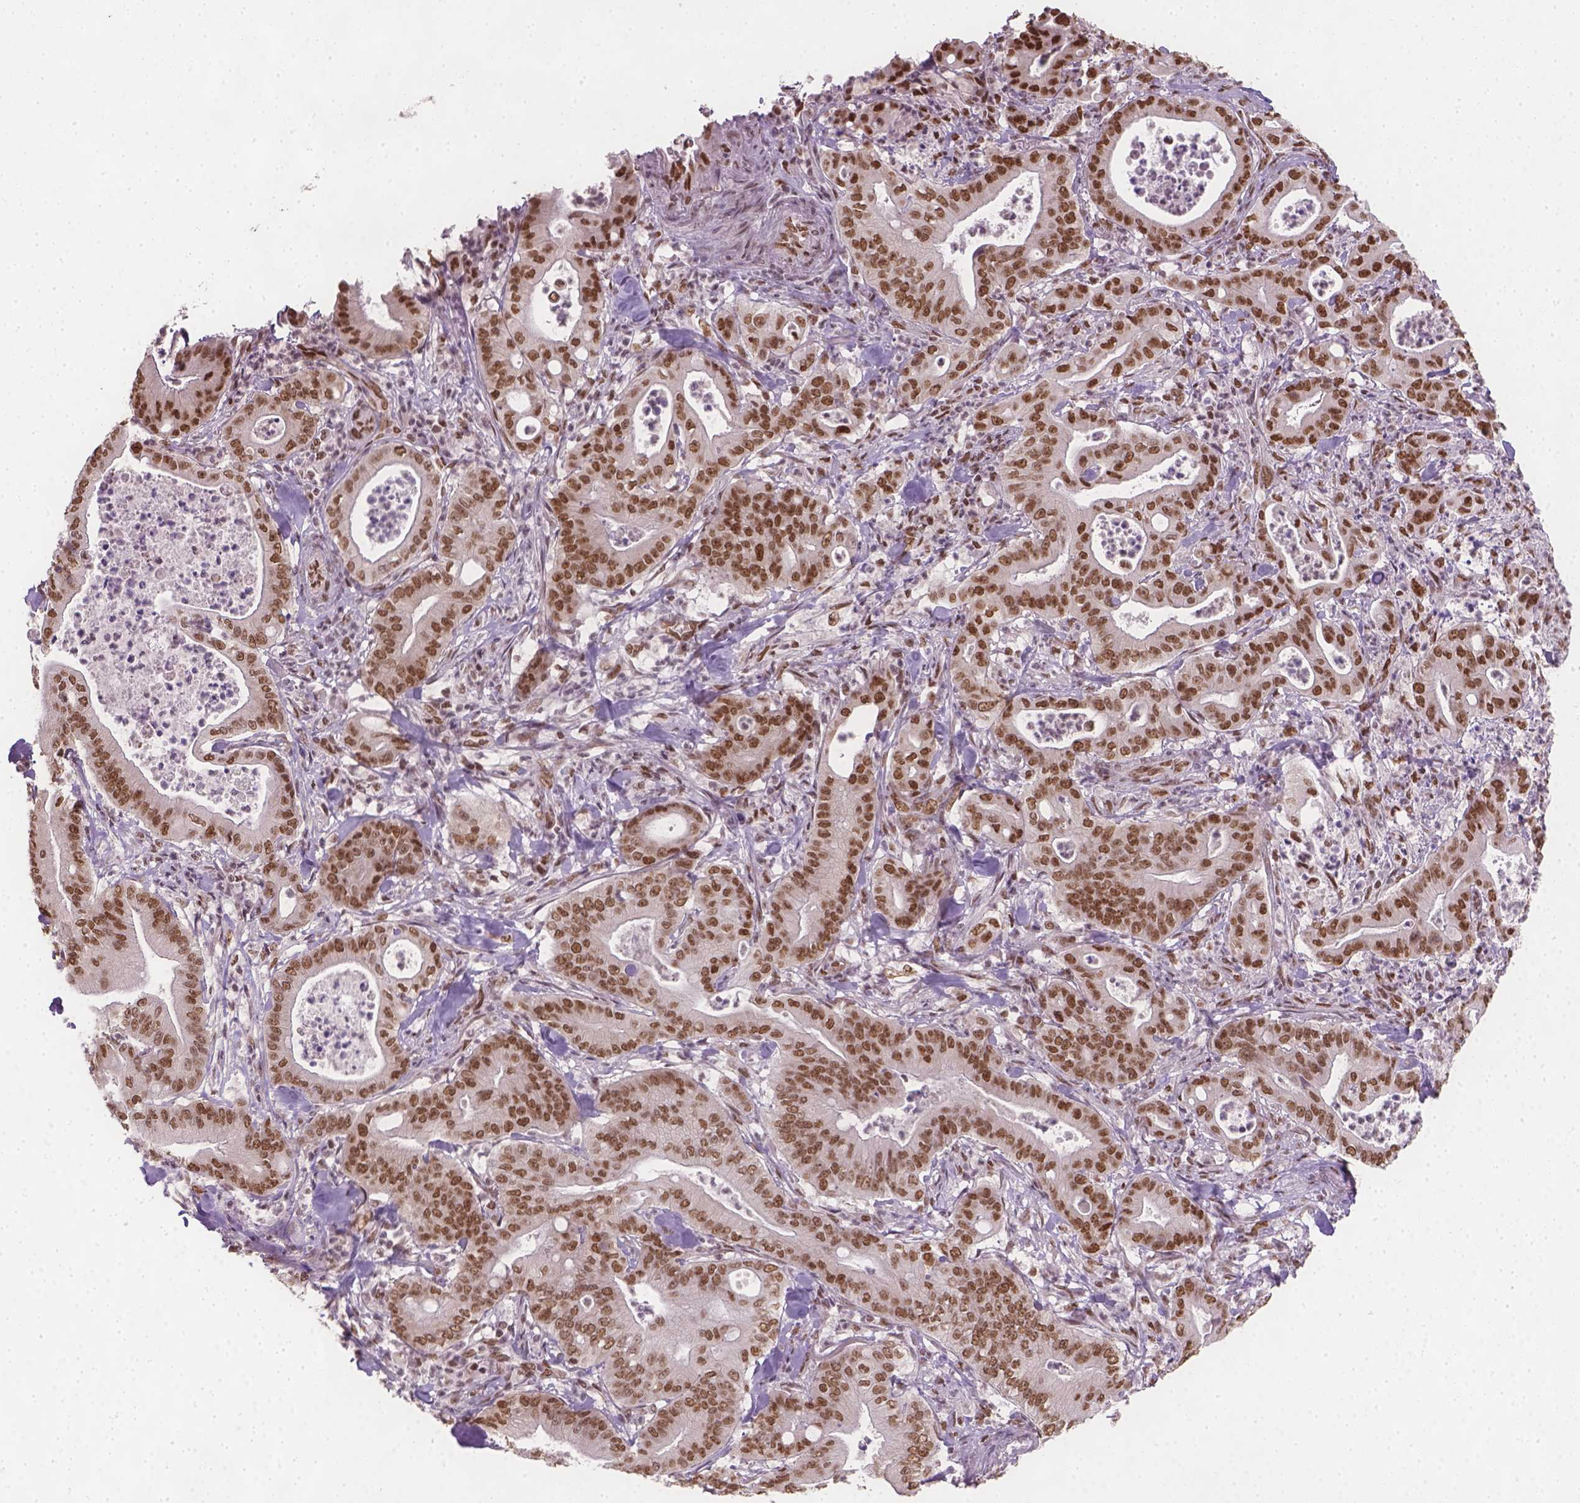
{"staining": {"intensity": "moderate", "quantity": ">75%", "location": "nuclear"}, "tissue": "pancreatic cancer", "cell_type": "Tumor cells", "image_type": "cancer", "snomed": [{"axis": "morphology", "description": "Adenocarcinoma, NOS"}, {"axis": "topography", "description": "Pancreas"}], "caption": "Immunohistochemistry (IHC) of adenocarcinoma (pancreatic) demonstrates medium levels of moderate nuclear staining in about >75% of tumor cells.", "gene": "FANCE", "patient": {"sex": "male", "age": 71}}